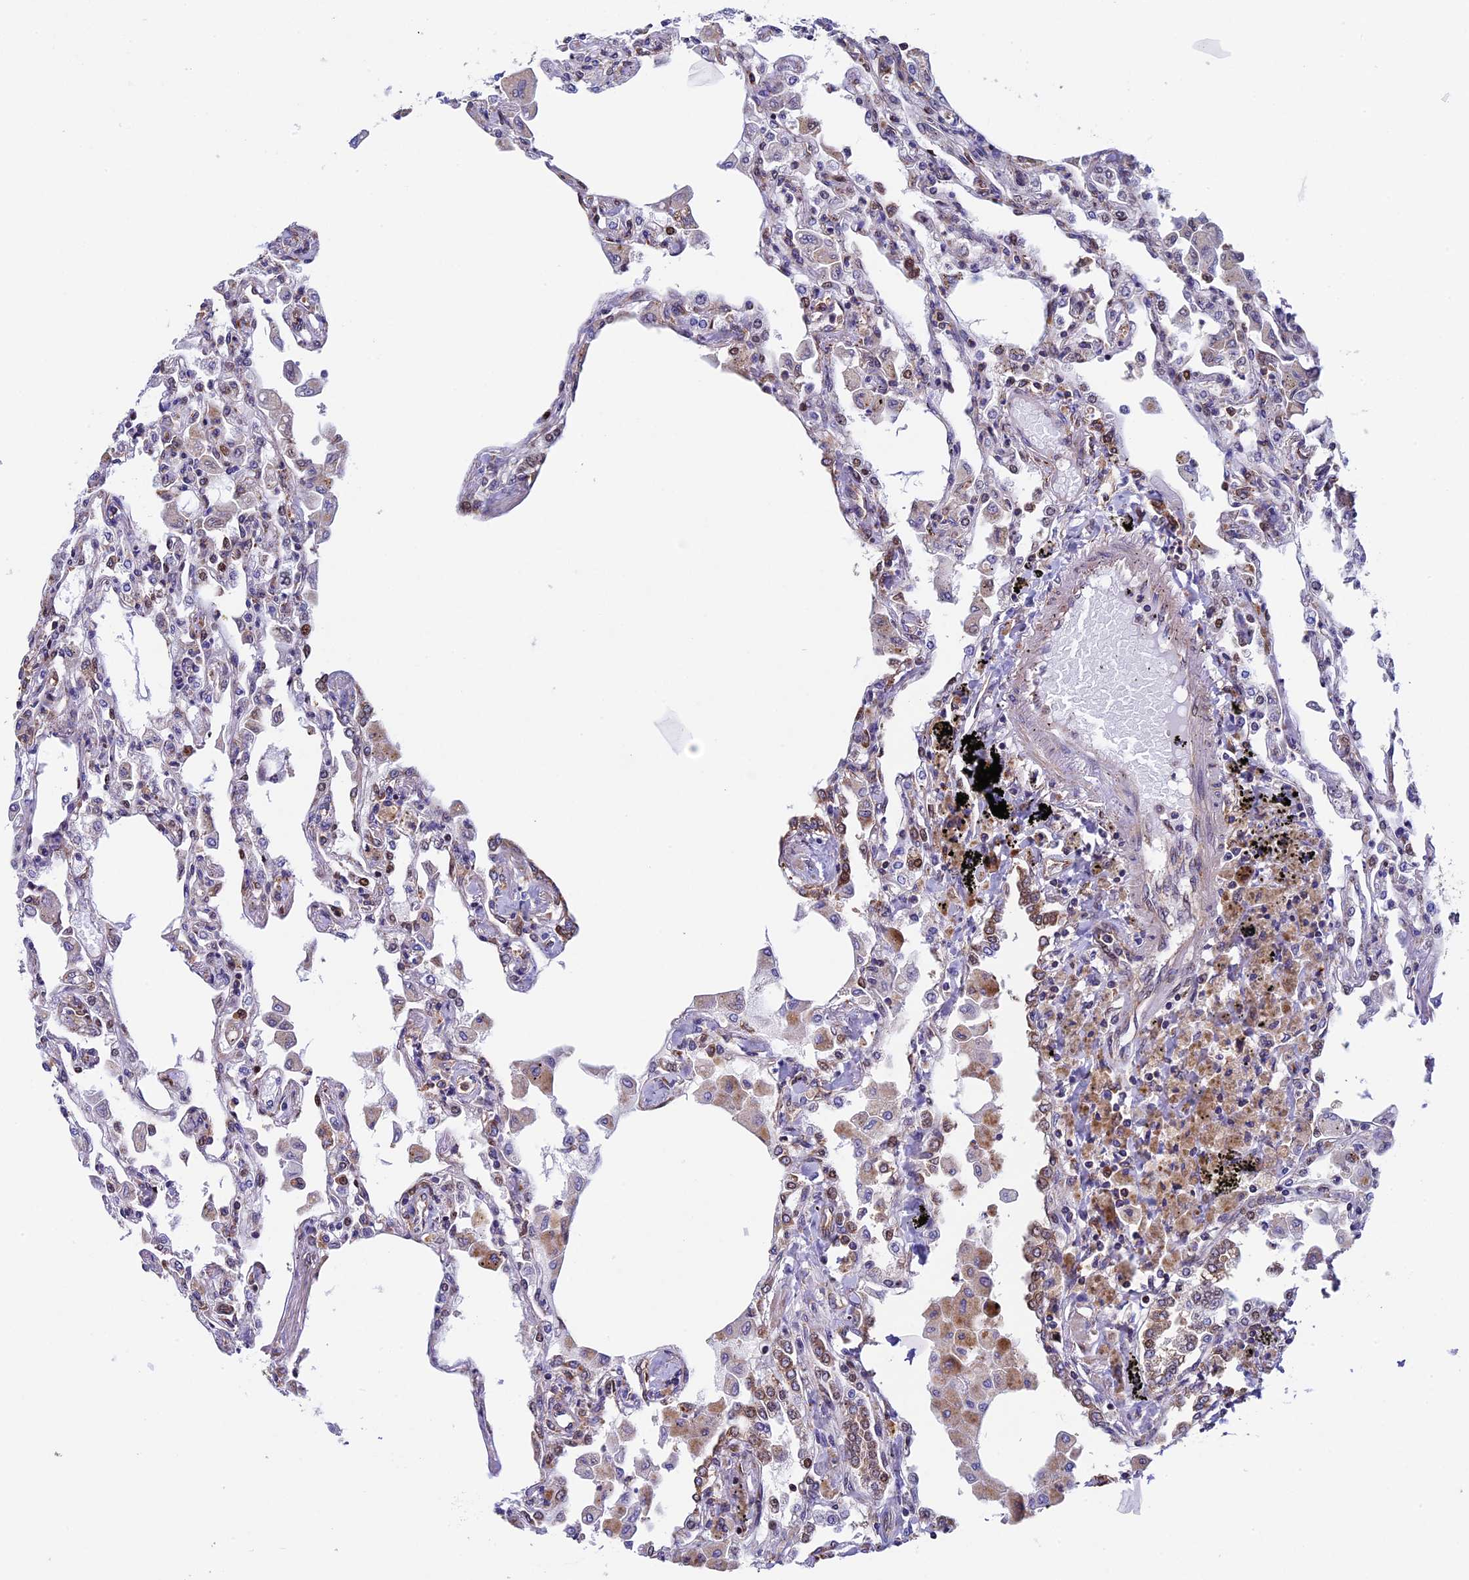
{"staining": {"intensity": "moderate", "quantity": "<25%", "location": "cytoplasmic/membranous"}, "tissue": "lung", "cell_type": "Alveolar cells", "image_type": "normal", "snomed": [{"axis": "morphology", "description": "Normal tissue, NOS"}, {"axis": "topography", "description": "Bronchus"}, {"axis": "topography", "description": "Lung"}], "caption": "Brown immunohistochemical staining in unremarkable lung exhibits moderate cytoplasmic/membranous staining in approximately <25% of alveolar cells.", "gene": "SLC9A5", "patient": {"sex": "female", "age": 49}}